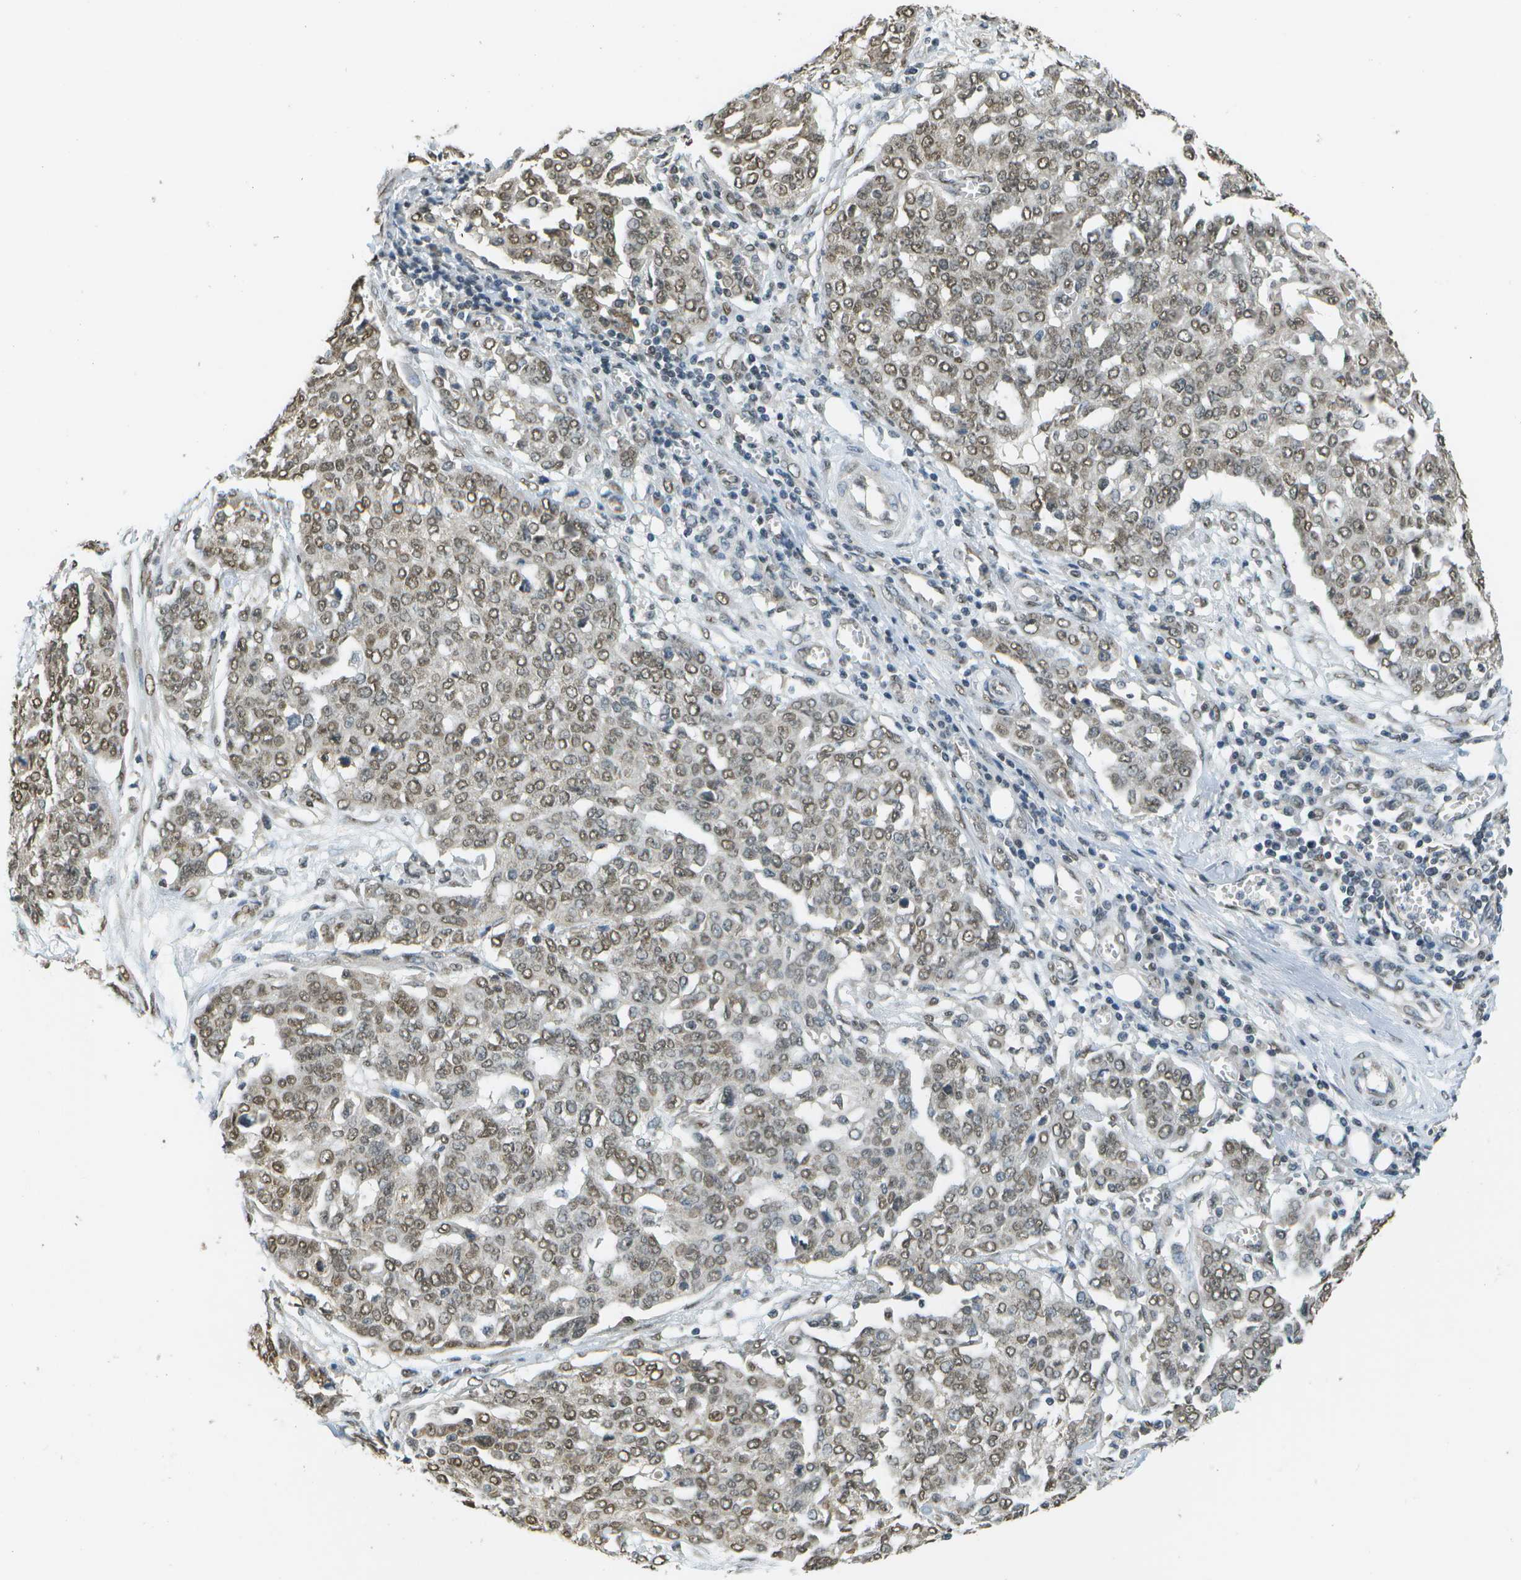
{"staining": {"intensity": "weak", "quantity": ">75%", "location": "nuclear"}, "tissue": "ovarian cancer", "cell_type": "Tumor cells", "image_type": "cancer", "snomed": [{"axis": "morphology", "description": "Cystadenocarcinoma, serous, NOS"}, {"axis": "topography", "description": "Soft tissue"}, {"axis": "topography", "description": "Ovary"}], "caption": "An image of human serous cystadenocarcinoma (ovarian) stained for a protein shows weak nuclear brown staining in tumor cells. (DAB (3,3'-diaminobenzidine) = brown stain, brightfield microscopy at high magnification).", "gene": "ABL2", "patient": {"sex": "female", "age": 57}}